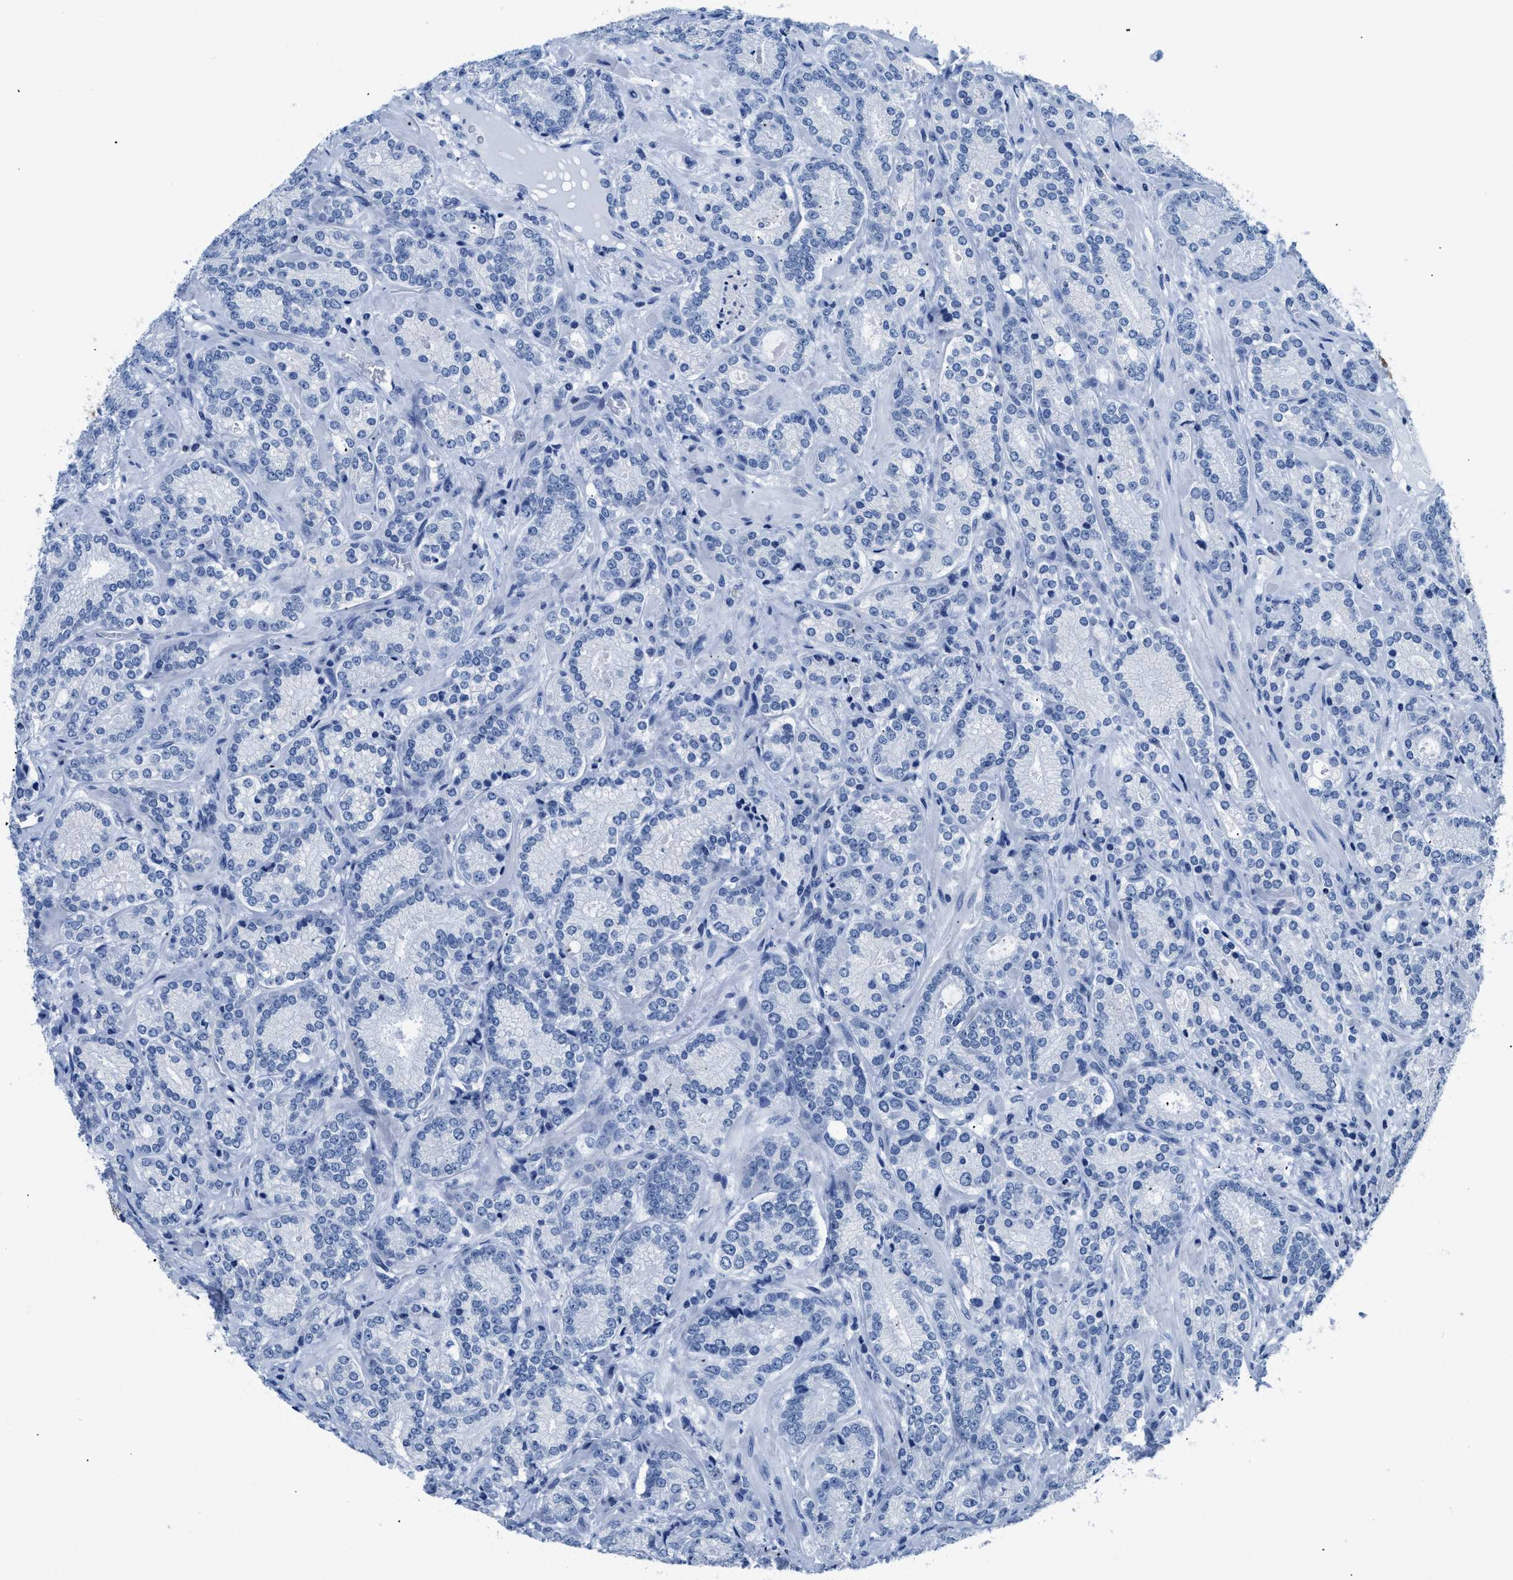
{"staining": {"intensity": "negative", "quantity": "none", "location": "none"}, "tissue": "prostate cancer", "cell_type": "Tumor cells", "image_type": "cancer", "snomed": [{"axis": "morphology", "description": "Adenocarcinoma, High grade"}, {"axis": "topography", "description": "Prostate"}], "caption": "IHC of human prostate cancer (adenocarcinoma (high-grade)) reveals no positivity in tumor cells.", "gene": "NFATC2", "patient": {"sex": "male", "age": 61}}